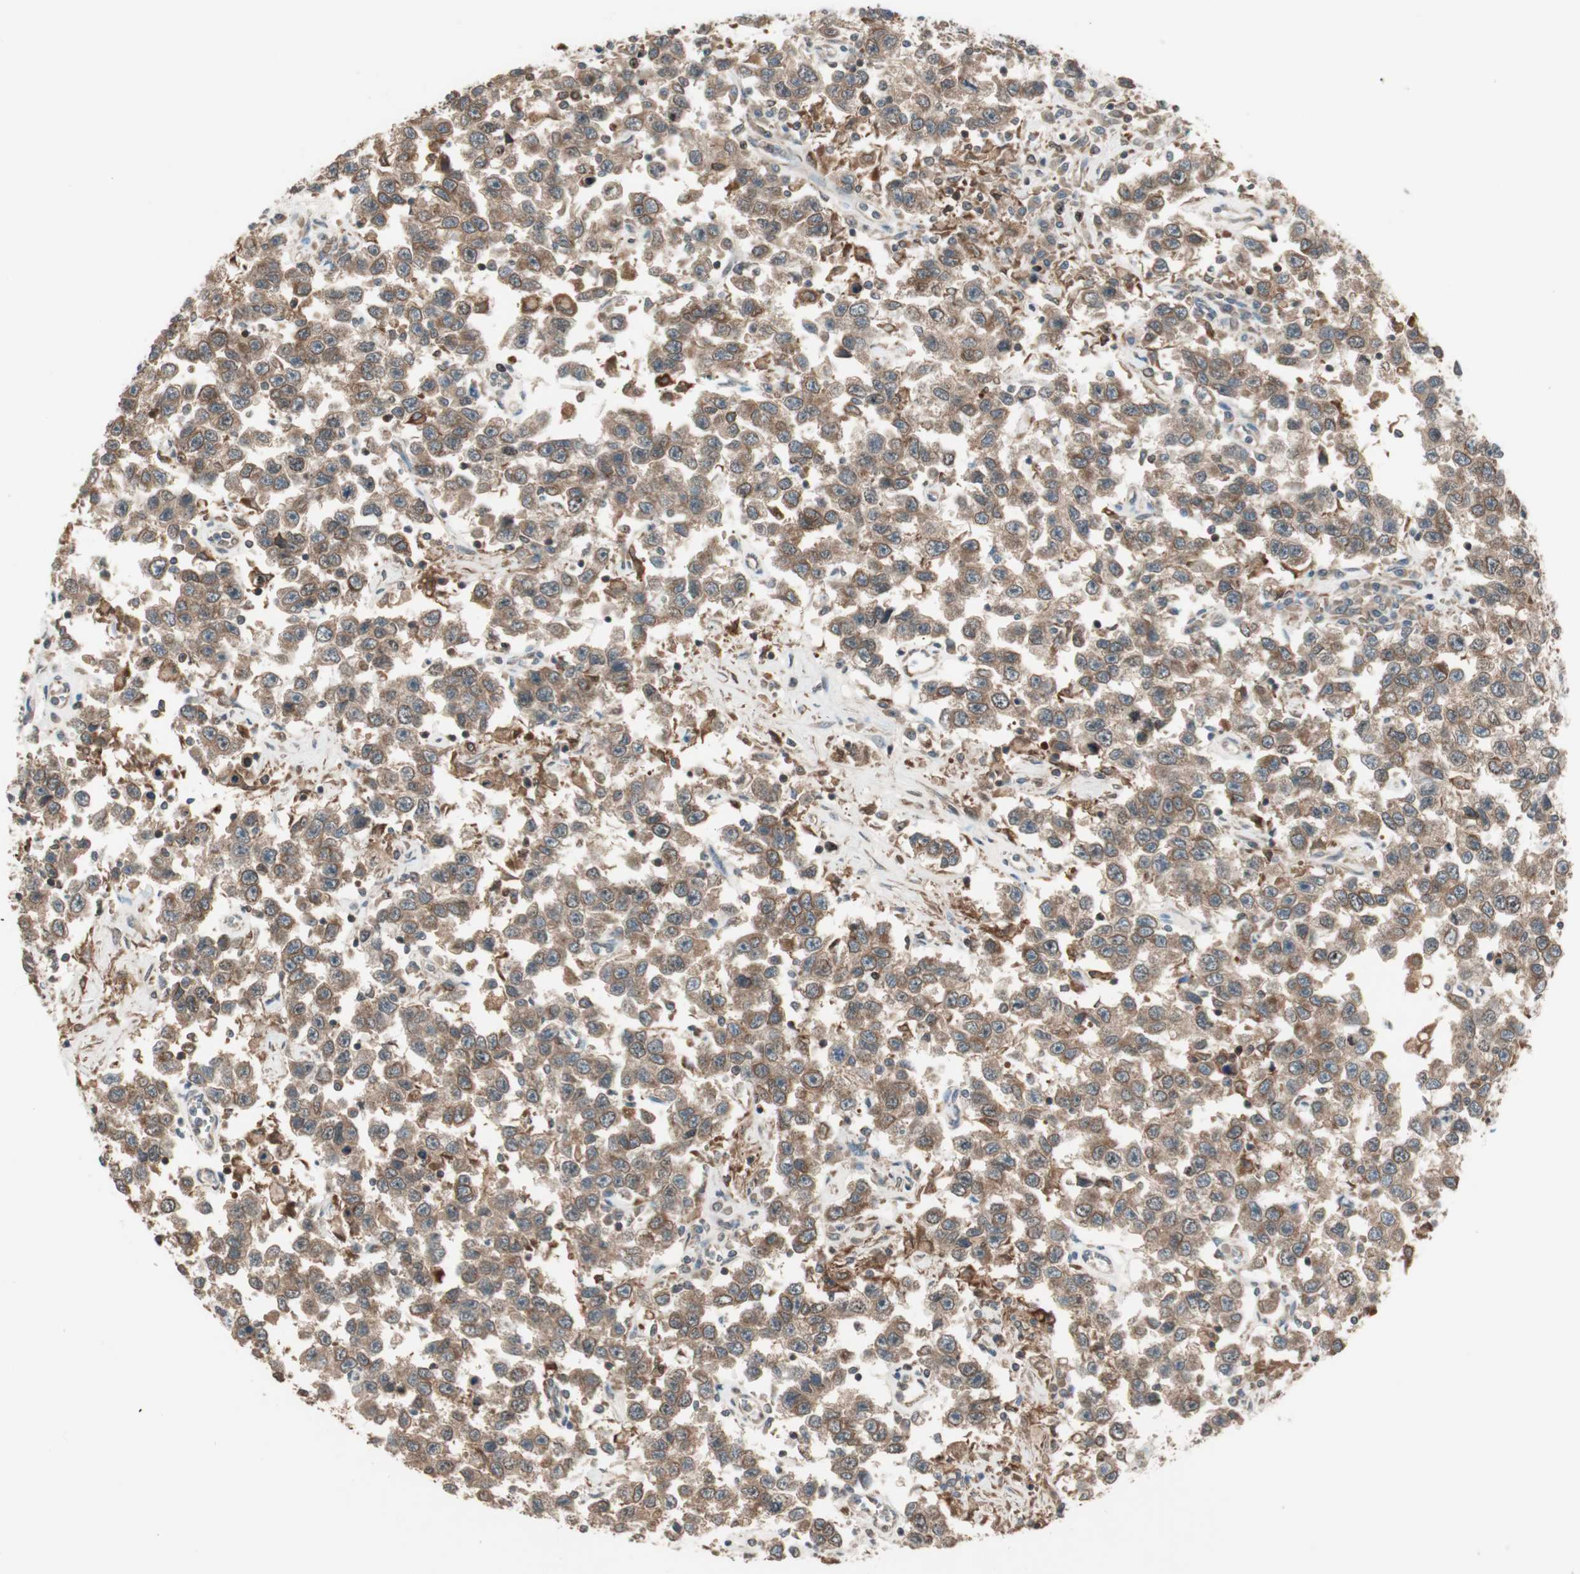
{"staining": {"intensity": "moderate", "quantity": ">75%", "location": "cytoplasmic/membranous"}, "tissue": "testis cancer", "cell_type": "Tumor cells", "image_type": "cancer", "snomed": [{"axis": "morphology", "description": "Seminoma, NOS"}, {"axis": "topography", "description": "Testis"}], "caption": "Human seminoma (testis) stained with a protein marker displays moderate staining in tumor cells.", "gene": "ATP6AP2", "patient": {"sex": "male", "age": 41}}